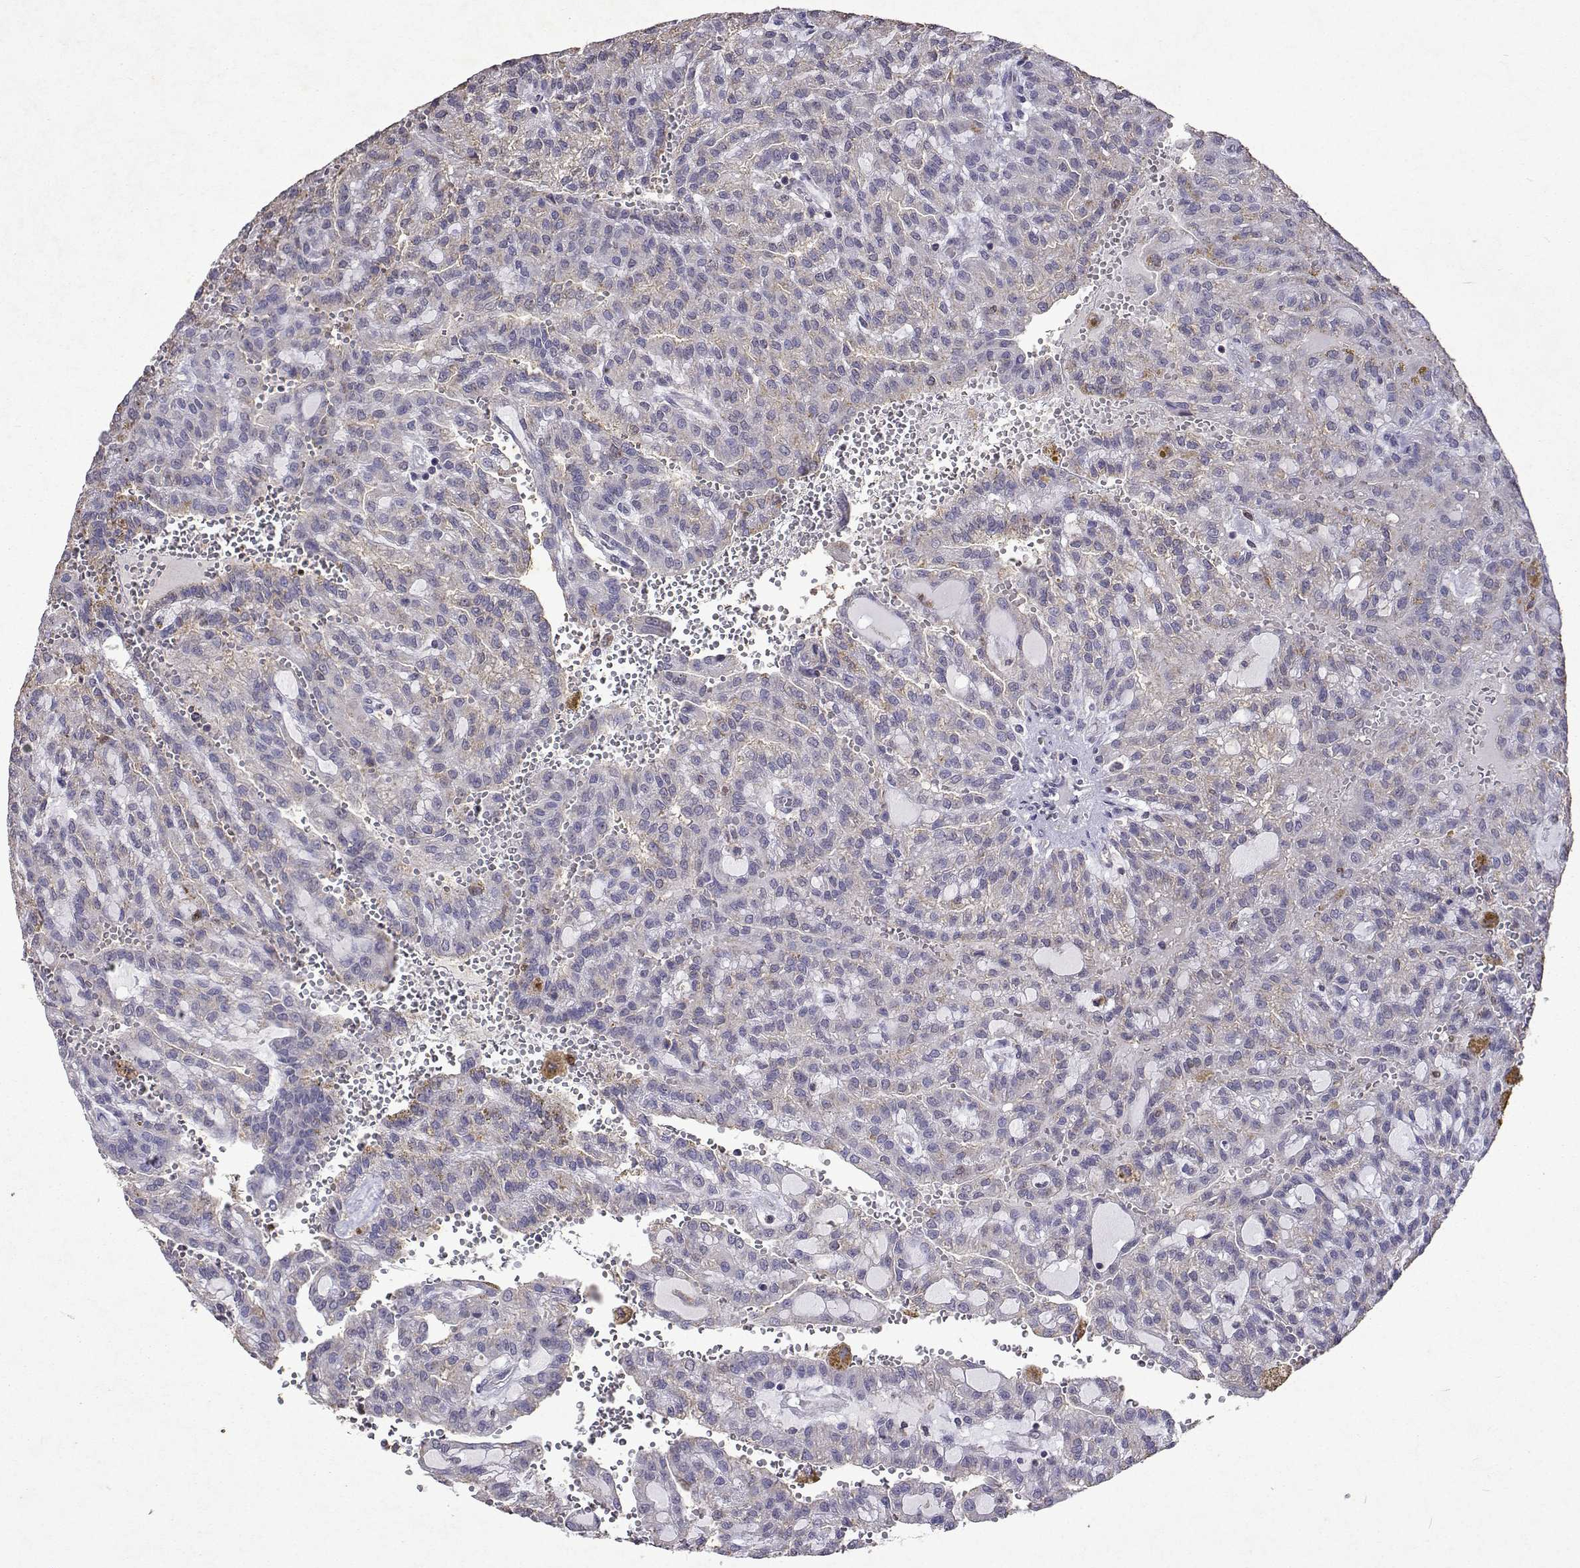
{"staining": {"intensity": "negative", "quantity": "none", "location": "none"}, "tissue": "renal cancer", "cell_type": "Tumor cells", "image_type": "cancer", "snomed": [{"axis": "morphology", "description": "Adenocarcinoma, NOS"}, {"axis": "topography", "description": "Kidney"}], "caption": "DAB (3,3'-diaminobenzidine) immunohistochemical staining of human adenocarcinoma (renal) reveals no significant staining in tumor cells.", "gene": "APAF1", "patient": {"sex": "male", "age": 63}}